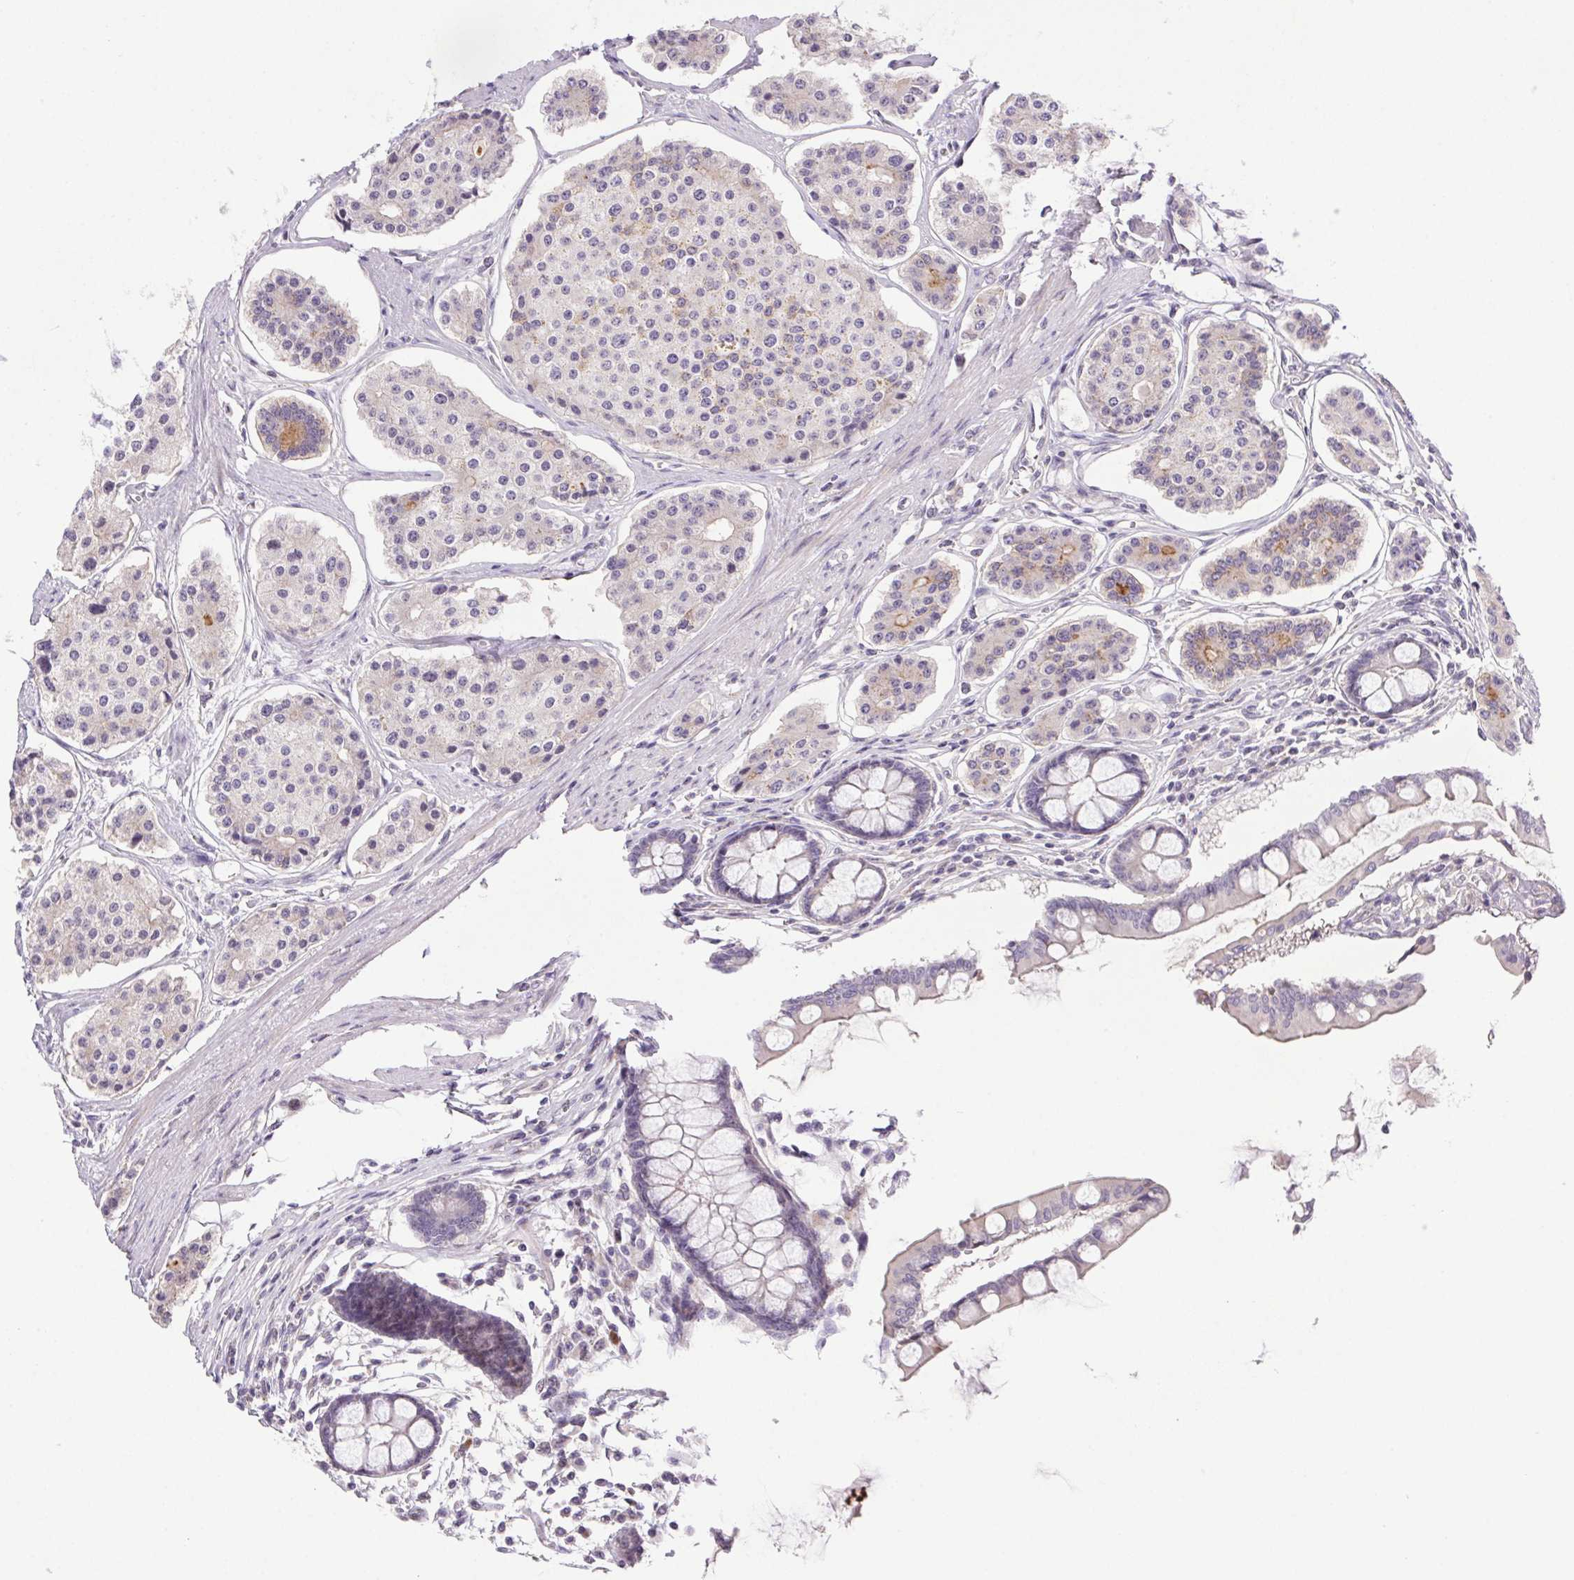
{"staining": {"intensity": "weak", "quantity": "<25%", "location": "cytoplasmic/membranous"}, "tissue": "carcinoid", "cell_type": "Tumor cells", "image_type": "cancer", "snomed": [{"axis": "morphology", "description": "Carcinoid, malignant, NOS"}, {"axis": "topography", "description": "Small intestine"}], "caption": "An image of malignant carcinoid stained for a protein exhibits no brown staining in tumor cells. (Stains: DAB (3,3'-diaminobenzidine) immunohistochemistry with hematoxylin counter stain, Microscopy: brightfield microscopy at high magnification).", "gene": "LRRTM1", "patient": {"sex": "female", "age": 65}}